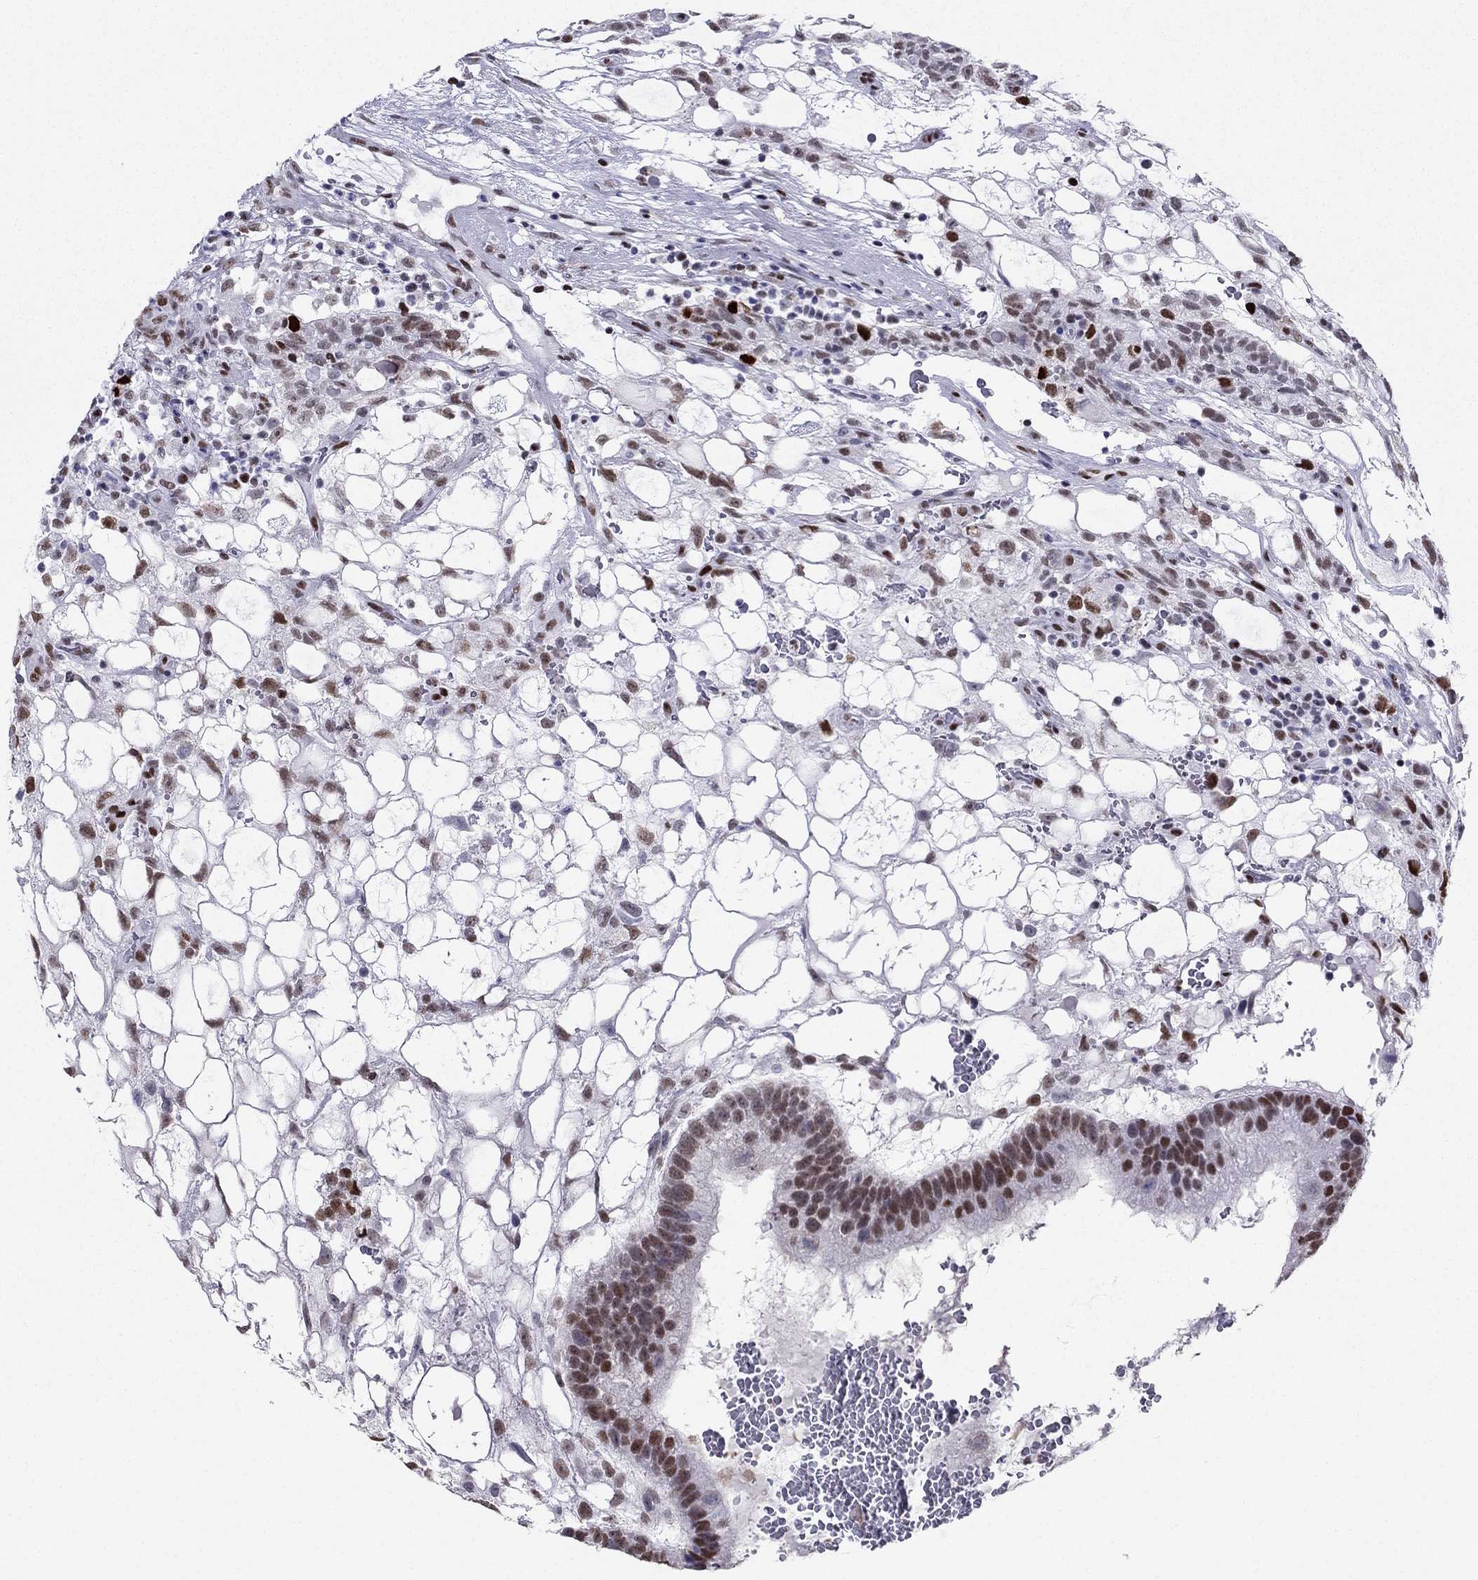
{"staining": {"intensity": "strong", "quantity": "25%-75%", "location": "nuclear"}, "tissue": "testis cancer", "cell_type": "Tumor cells", "image_type": "cancer", "snomed": [{"axis": "morphology", "description": "Normal tissue, NOS"}, {"axis": "morphology", "description": "Carcinoma, Embryonal, NOS"}, {"axis": "topography", "description": "Testis"}, {"axis": "topography", "description": "Epididymis"}], "caption": "An immunohistochemistry (IHC) image of neoplastic tissue is shown. Protein staining in brown labels strong nuclear positivity in testis embryonal carcinoma within tumor cells.", "gene": "PPM1G", "patient": {"sex": "male", "age": 32}}